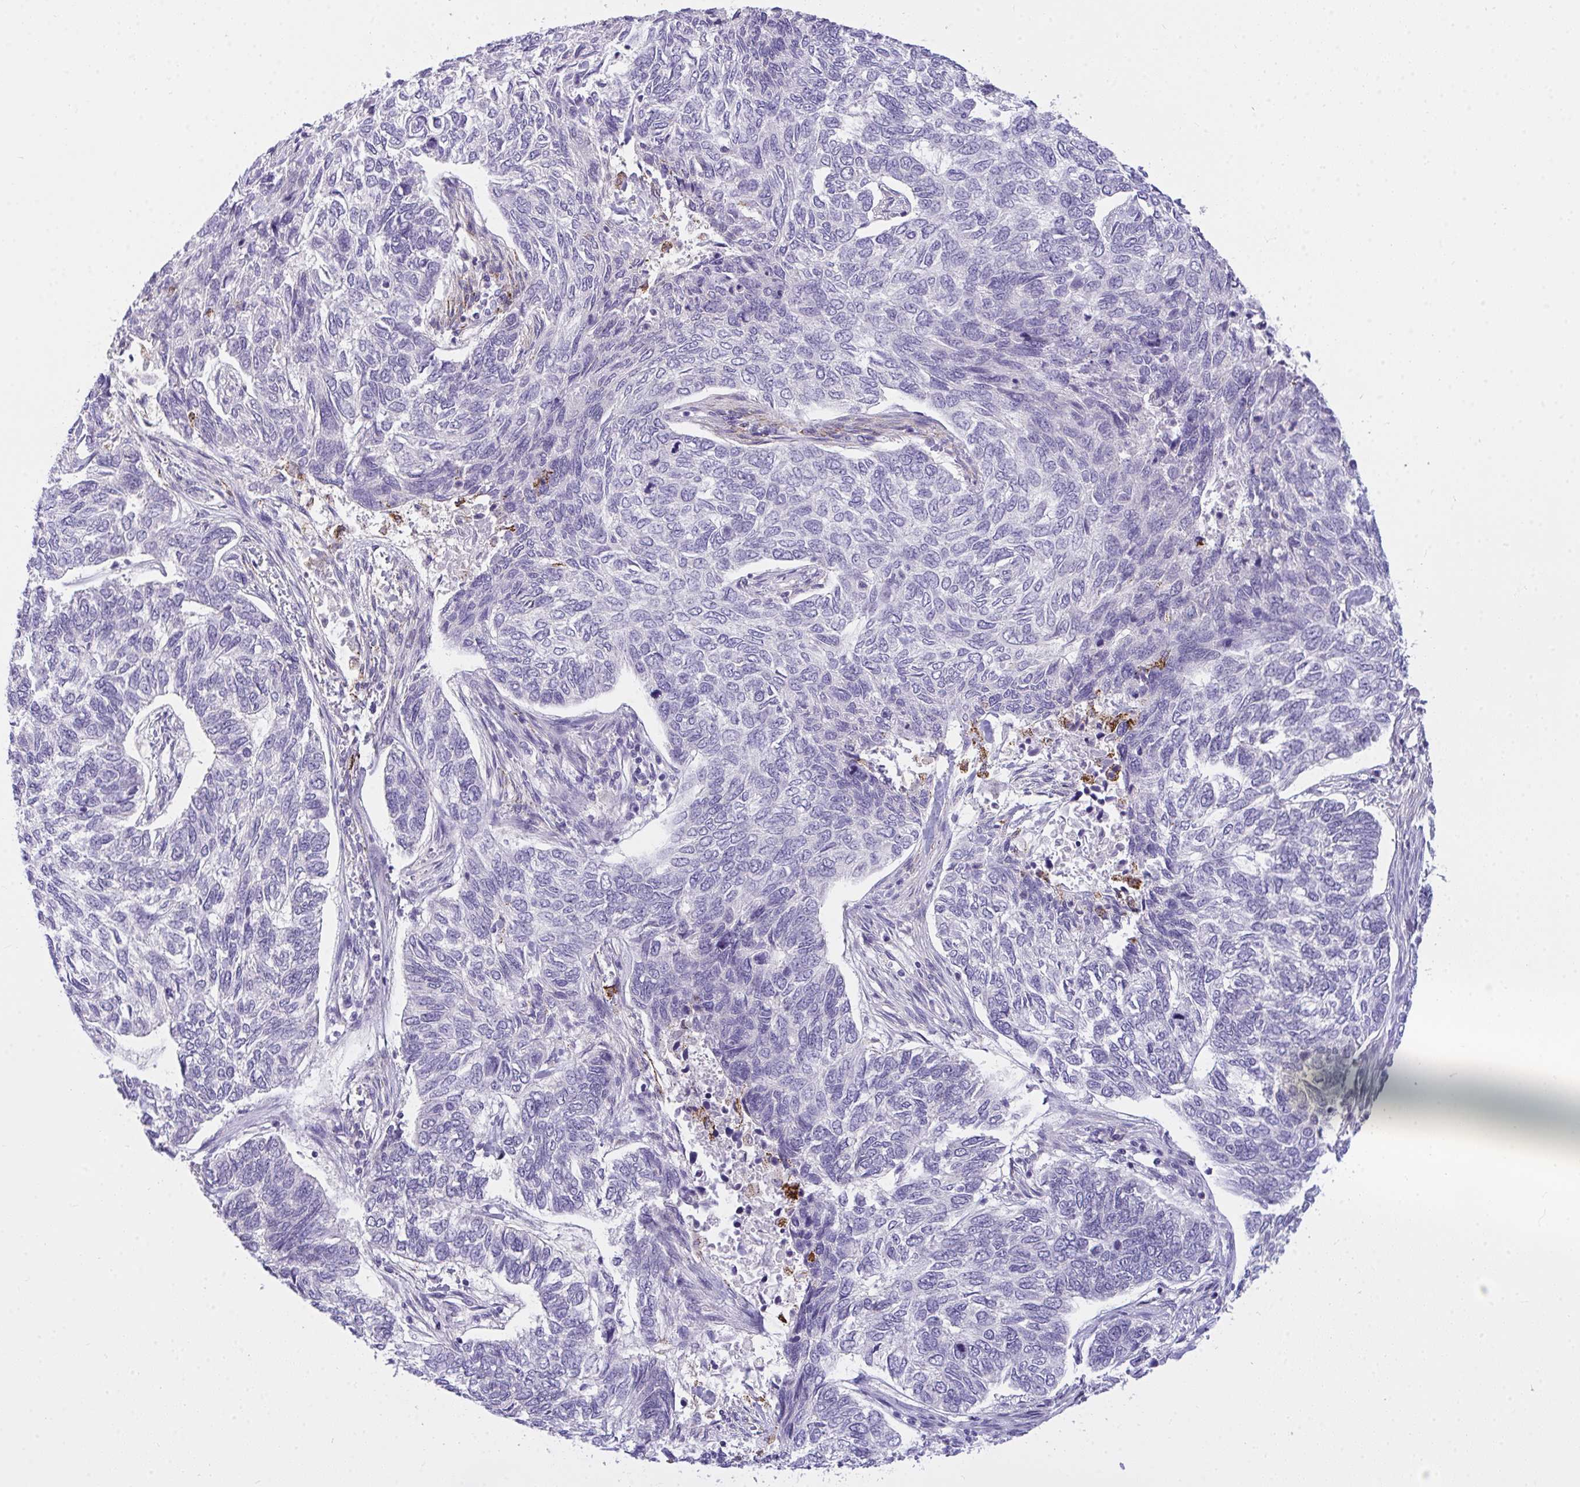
{"staining": {"intensity": "negative", "quantity": "none", "location": "none"}, "tissue": "skin cancer", "cell_type": "Tumor cells", "image_type": "cancer", "snomed": [{"axis": "morphology", "description": "Basal cell carcinoma"}, {"axis": "topography", "description": "Skin"}], "caption": "This is an immunohistochemistry (IHC) image of skin cancer. There is no expression in tumor cells.", "gene": "SEMA6B", "patient": {"sex": "female", "age": 65}}